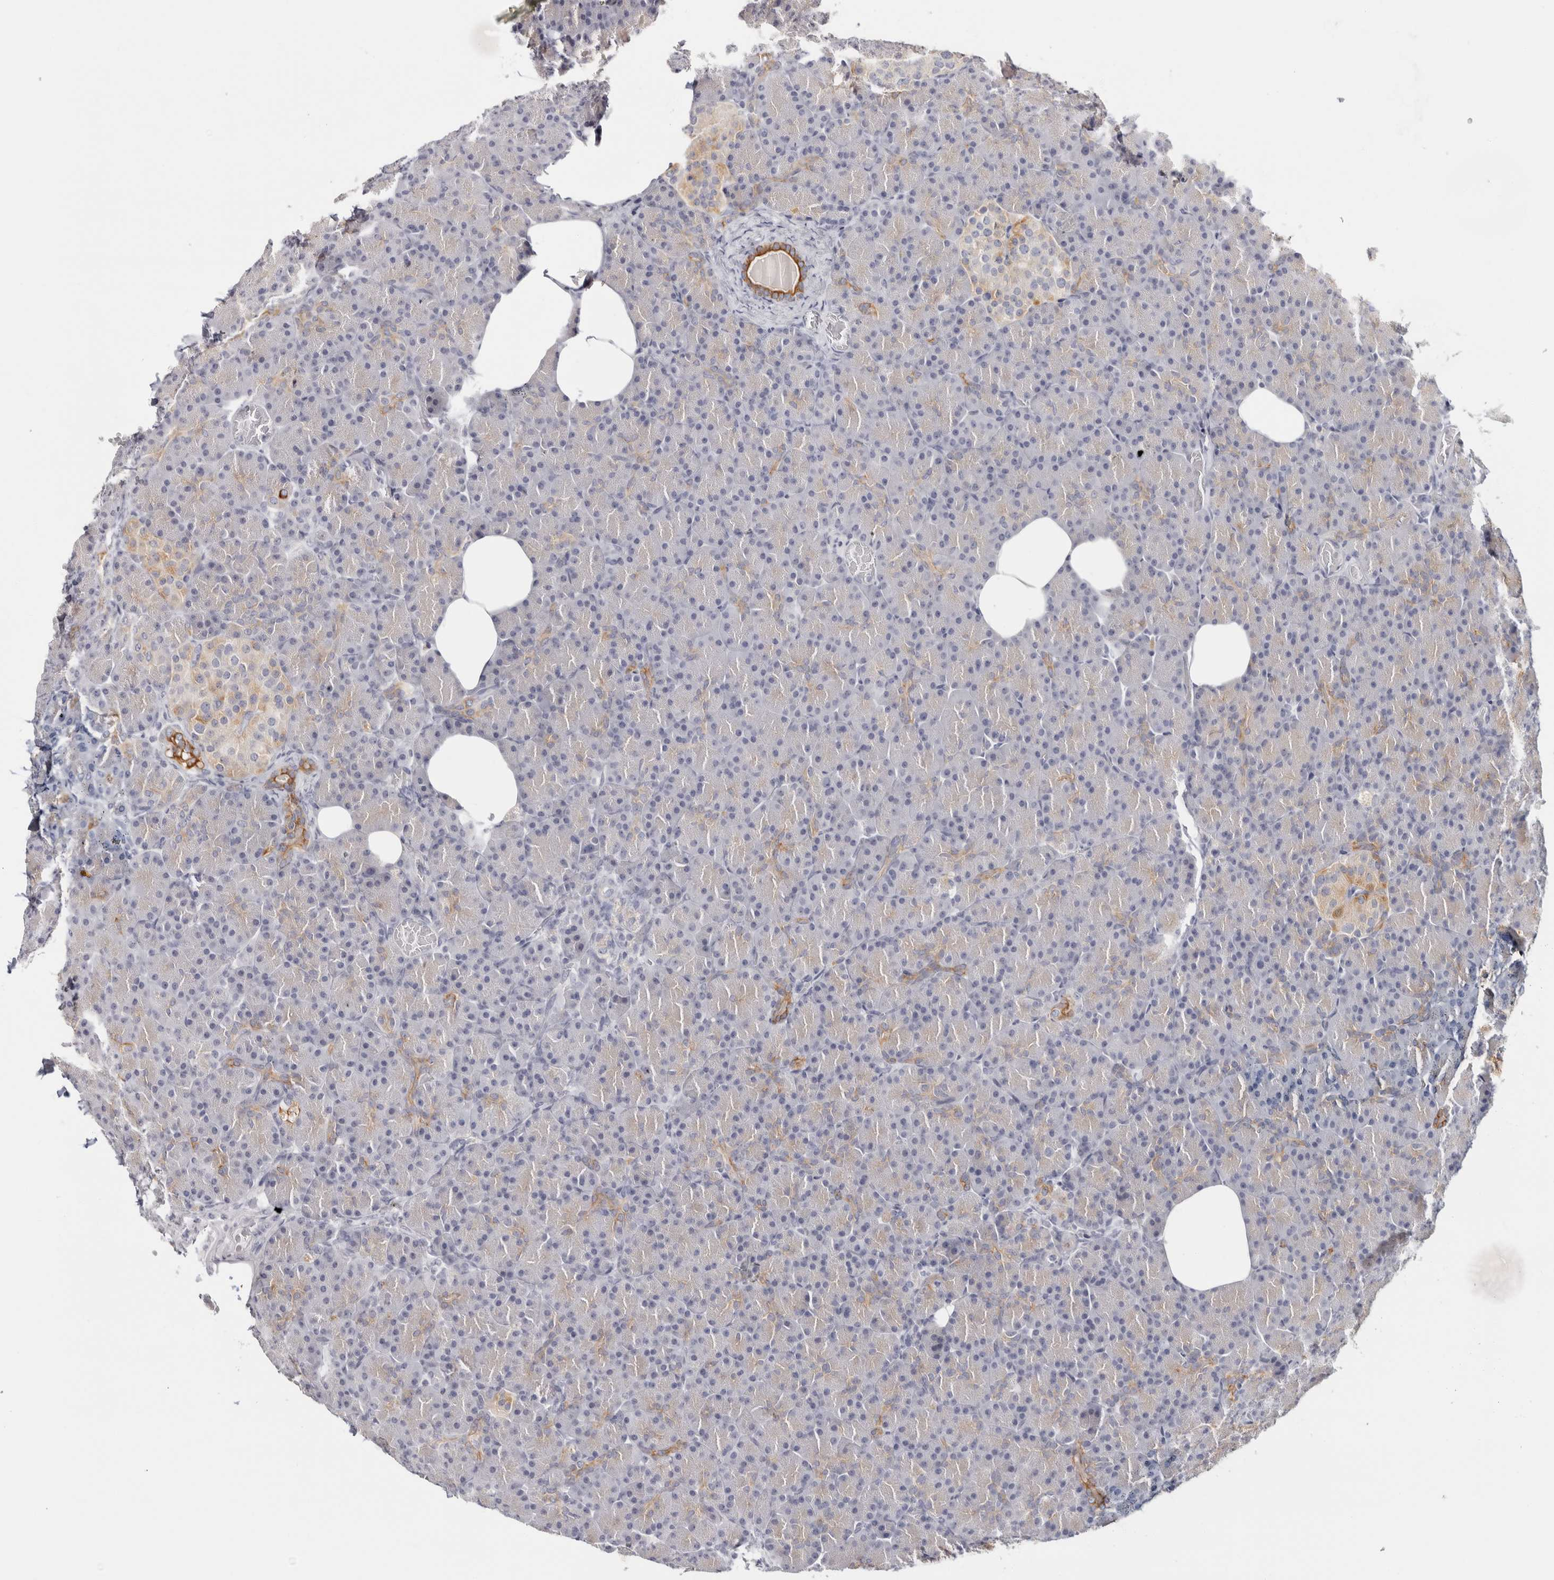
{"staining": {"intensity": "strong", "quantity": "<25%", "location": "cytoplasmic/membranous"}, "tissue": "pancreas", "cell_type": "Exocrine glandular cells", "image_type": "normal", "snomed": [{"axis": "morphology", "description": "Normal tissue, NOS"}, {"axis": "topography", "description": "Pancreas"}], "caption": "Immunohistochemistry (IHC) image of unremarkable pancreas stained for a protein (brown), which reveals medium levels of strong cytoplasmic/membranous expression in approximately <25% of exocrine glandular cells.", "gene": "RPH3AL", "patient": {"sex": "female", "age": 43}}